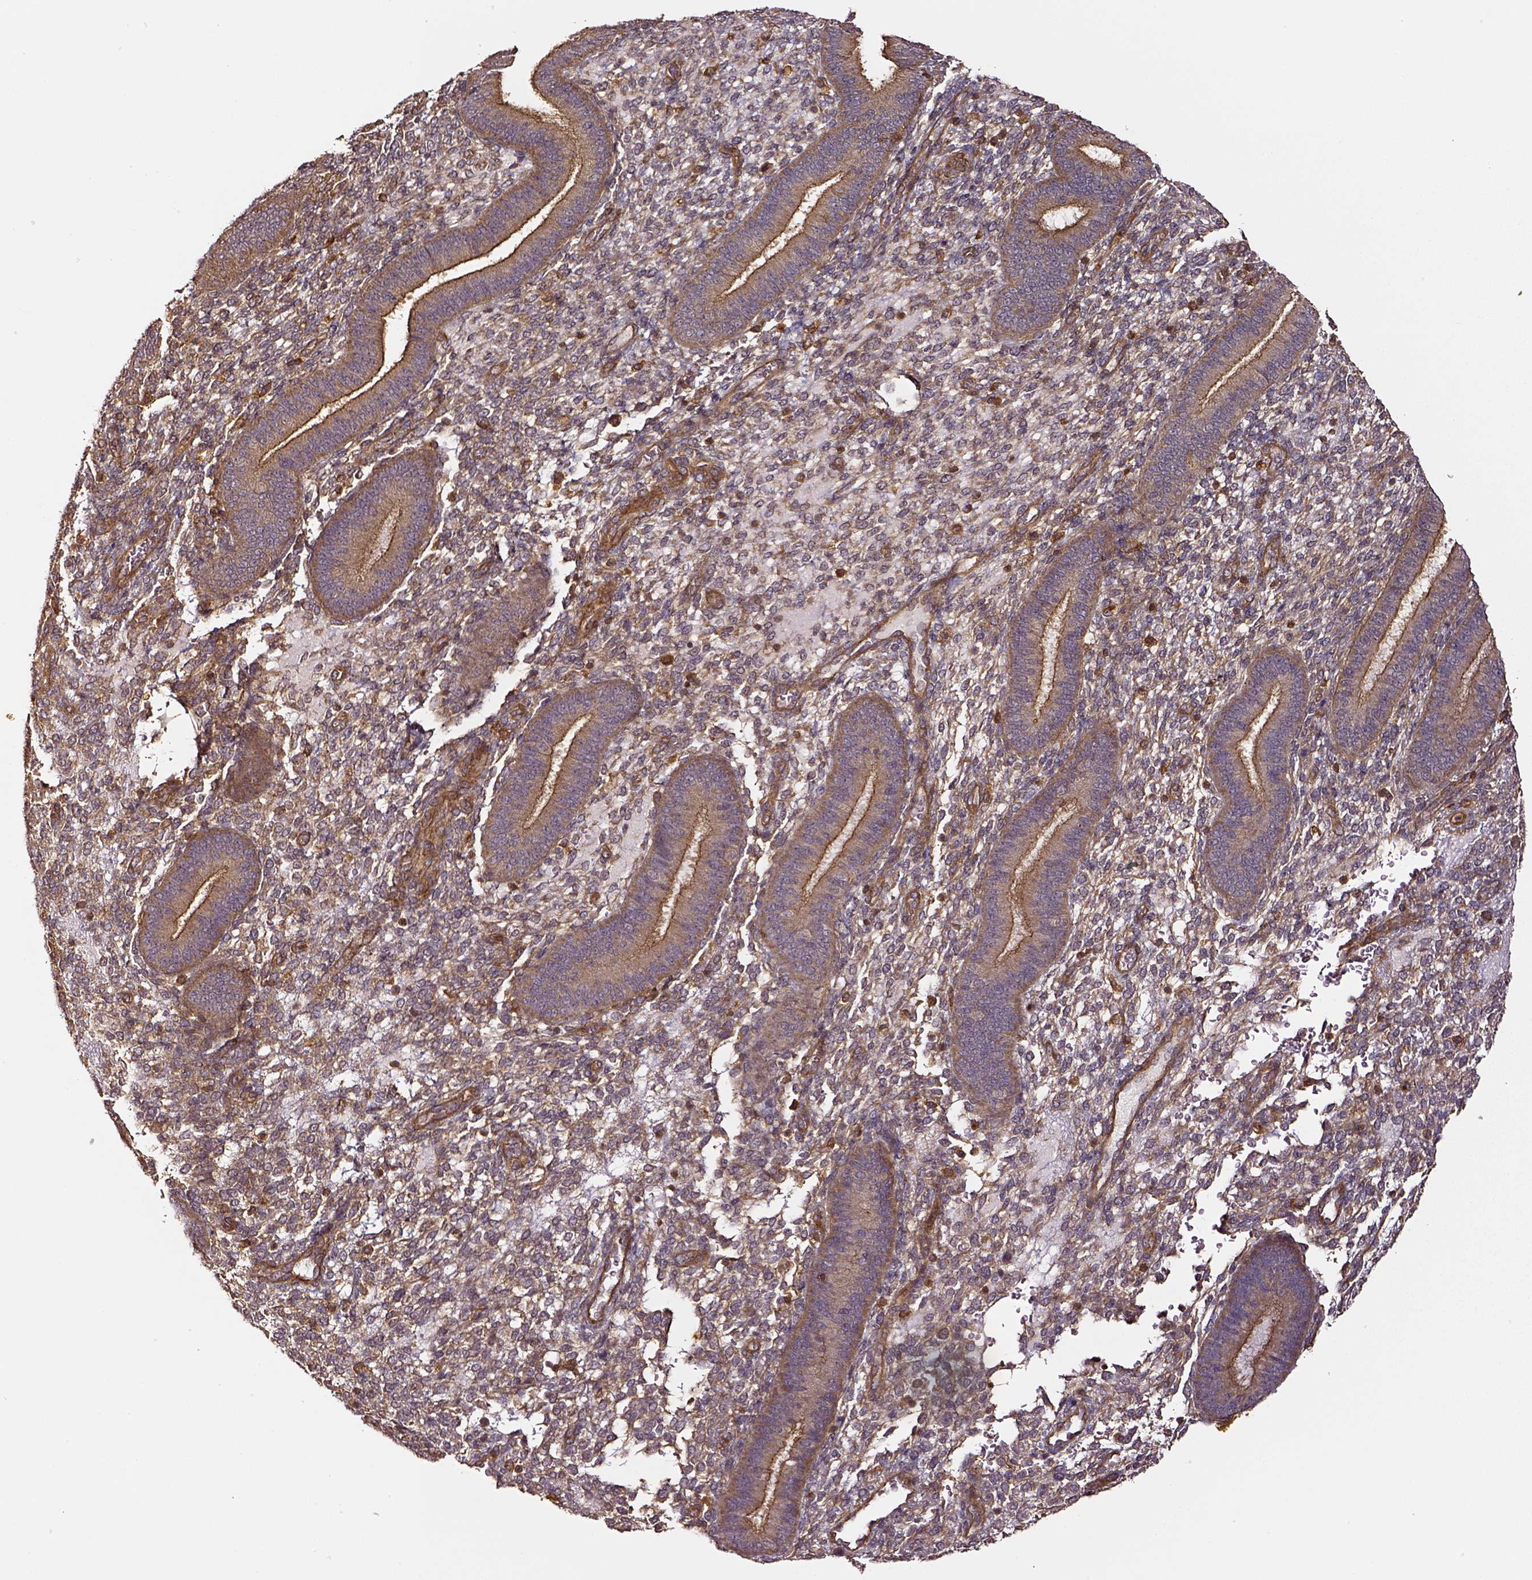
{"staining": {"intensity": "weak", "quantity": ">75%", "location": "cytoplasmic/membranous"}, "tissue": "endometrium", "cell_type": "Cells in endometrial stroma", "image_type": "normal", "snomed": [{"axis": "morphology", "description": "Normal tissue, NOS"}, {"axis": "topography", "description": "Endometrium"}], "caption": "IHC of normal endometrium exhibits low levels of weak cytoplasmic/membranous positivity in approximately >75% of cells in endometrial stroma.", "gene": "RASSF5", "patient": {"sex": "female", "age": 39}}